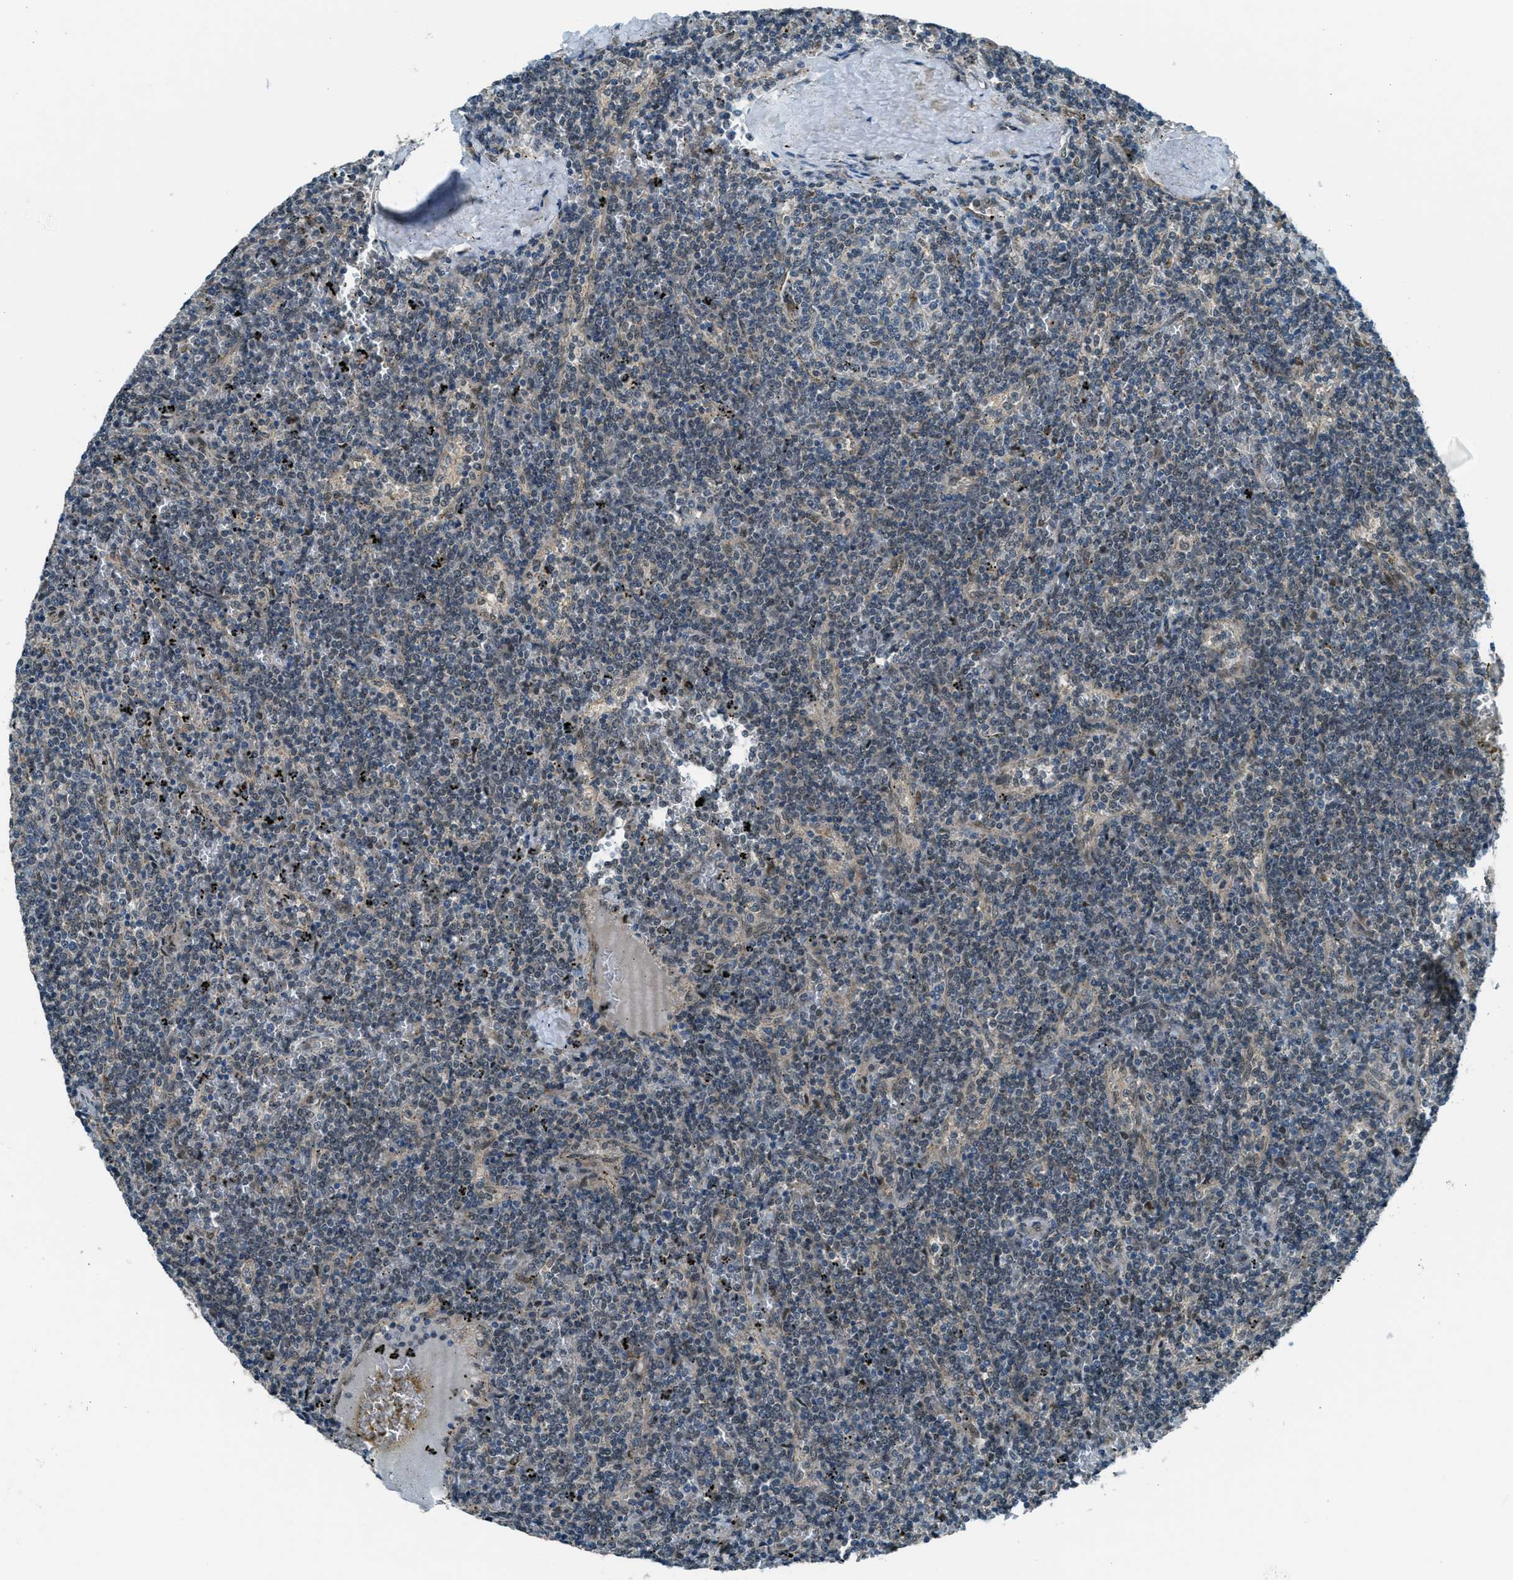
{"staining": {"intensity": "weak", "quantity": "<25%", "location": "nuclear"}, "tissue": "lymphoma", "cell_type": "Tumor cells", "image_type": "cancer", "snomed": [{"axis": "morphology", "description": "Malignant lymphoma, non-Hodgkin's type, Low grade"}, {"axis": "topography", "description": "Spleen"}], "caption": "Malignant lymphoma, non-Hodgkin's type (low-grade) was stained to show a protein in brown. There is no significant staining in tumor cells.", "gene": "NPEPL1", "patient": {"sex": "female", "age": 50}}